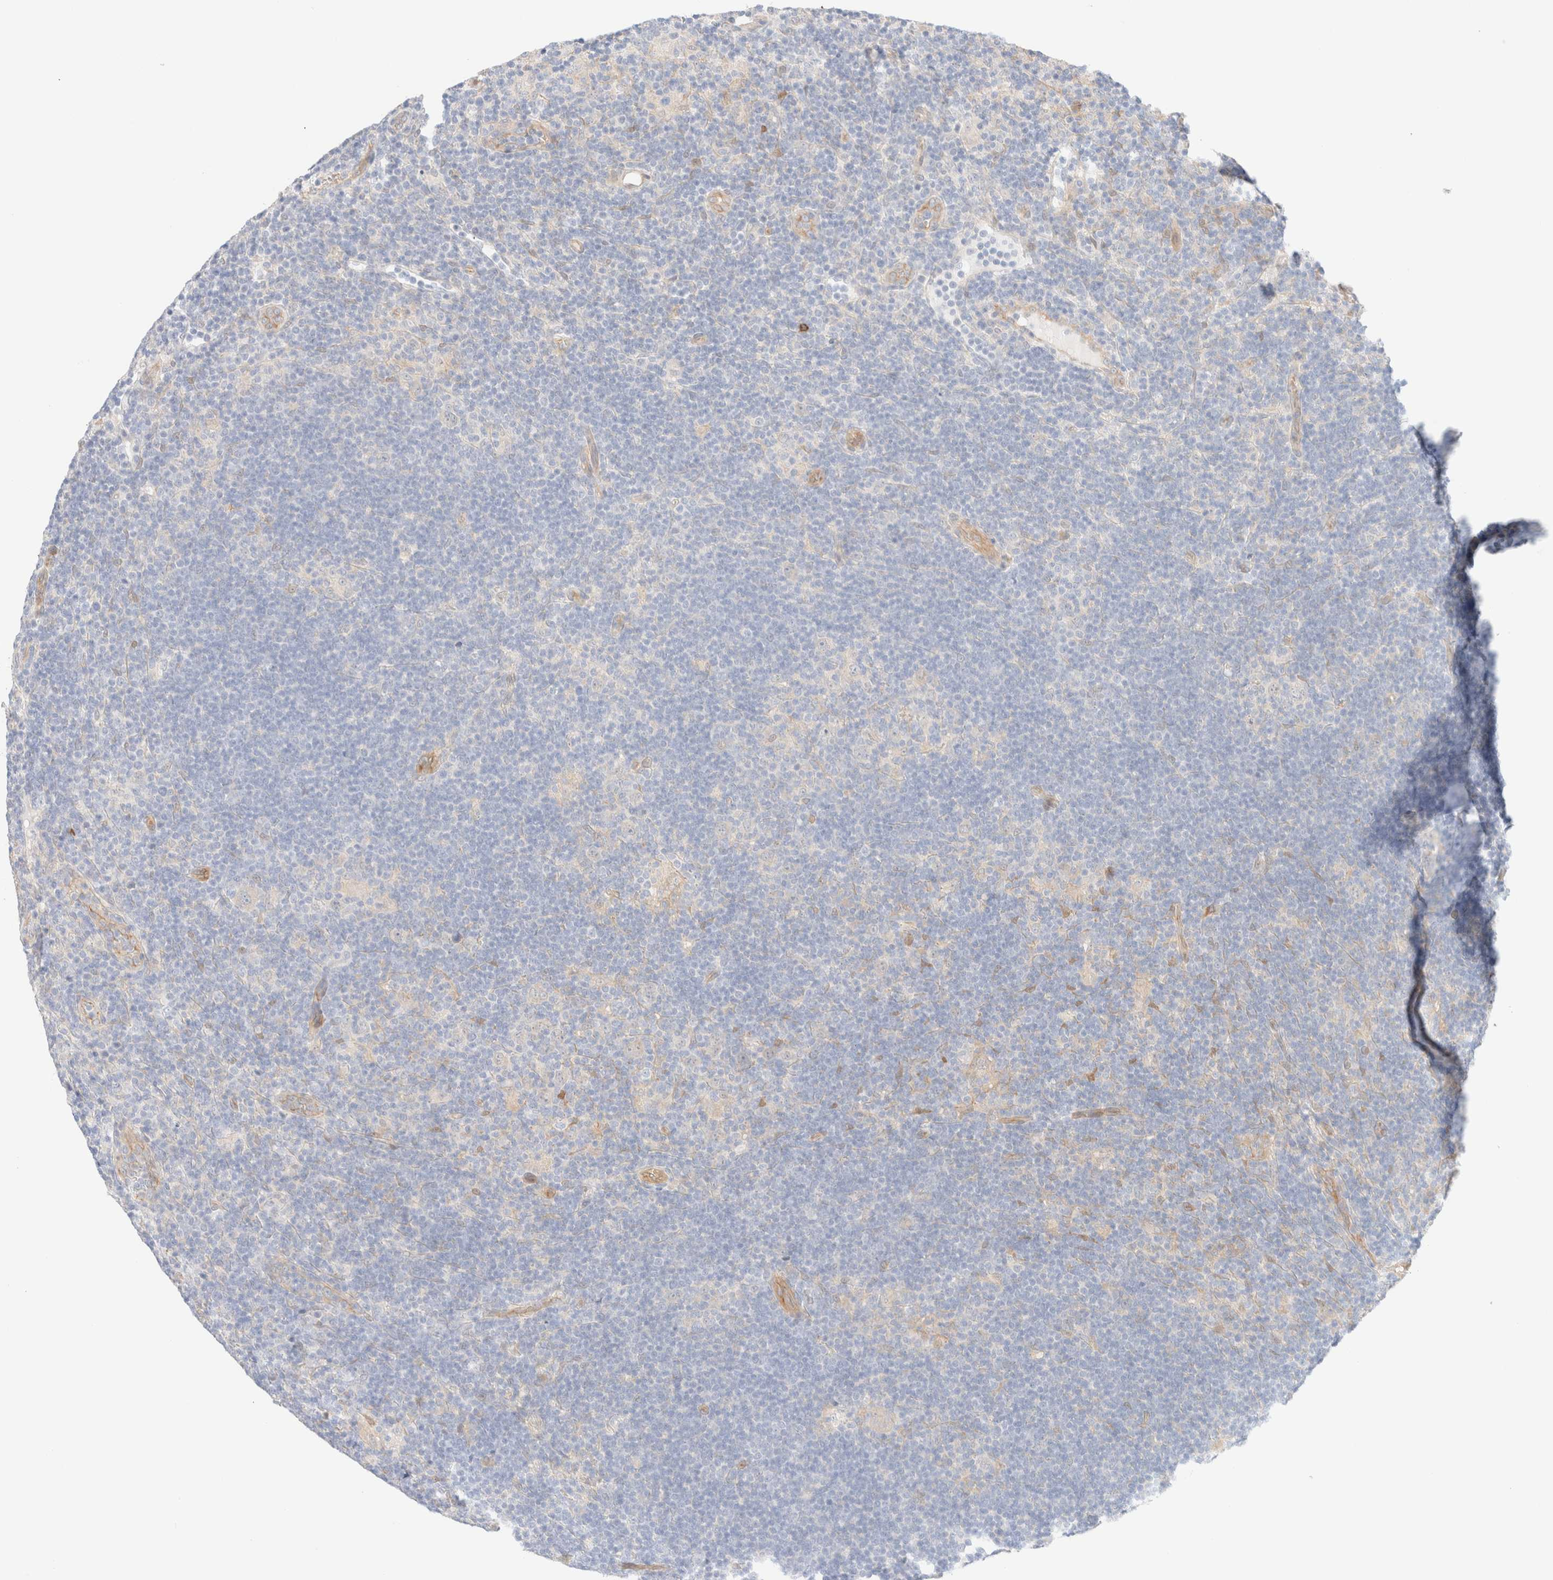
{"staining": {"intensity": "negative", "quantity": "none", "location": "none"}, "tissue": "lymphoma", "cell_type": "Tumor cells", "image_type": "cancer", "snomed": [{"axis": "morphology", "description": "Hodgkin's disease, NOS"}, {"axis": "topography", "description": "Lymph node"}], "caption": "High magnification brightfield microscopy of Hodgkin's disease stained with DAB (brown) and counterstained with hematoxylin (blue): tumor cells show no significant expression. The staining was performed using DAB to visualize the protein expression in brown, while the nuclei were stained in blue with hematoxylin (Magnification: 20x).", "gene": "NIBAN2", "patient": {"sex": "female", "age": 57}}